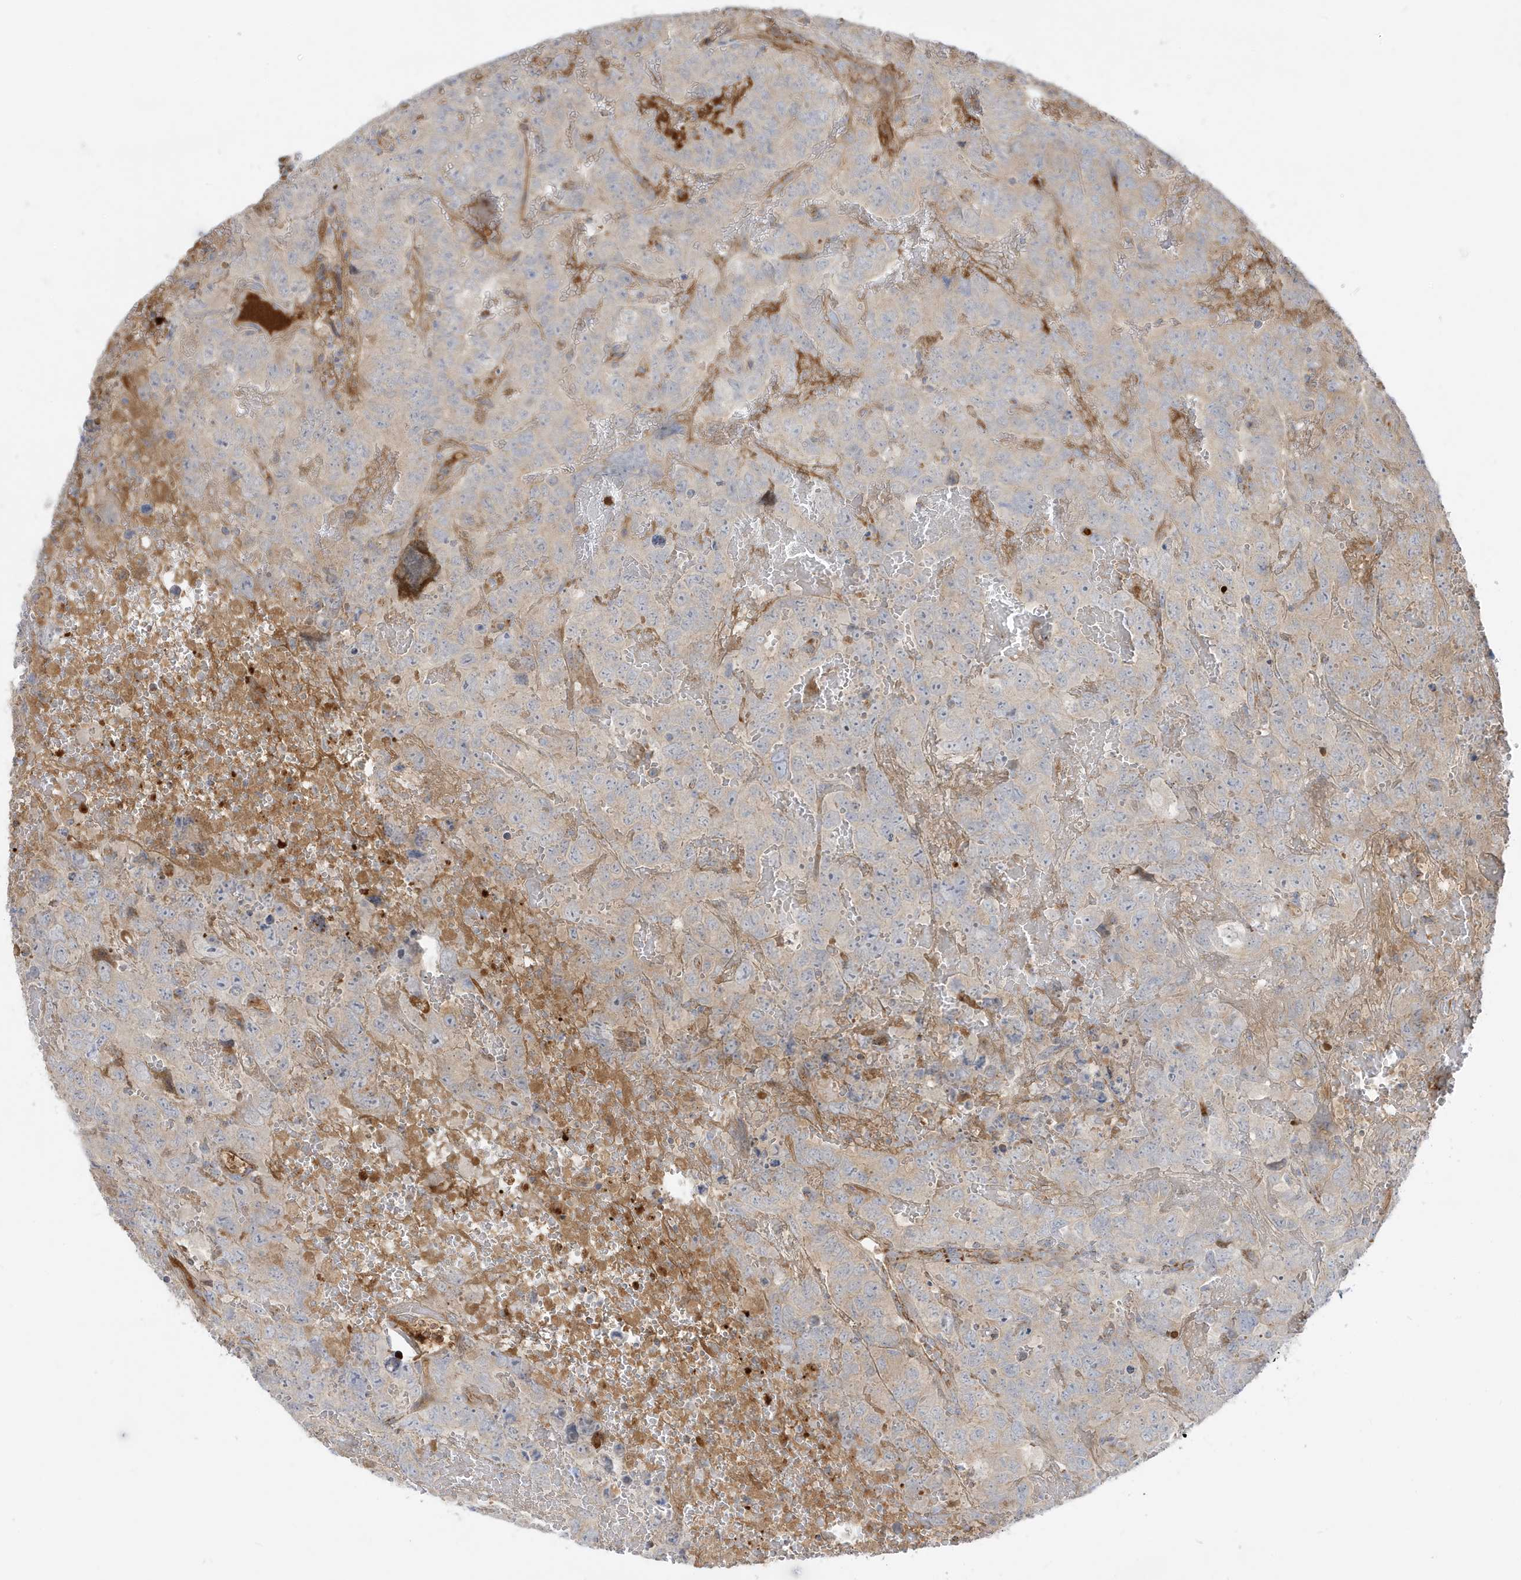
{"staining": {"intensity": "negative", "quantity": "none", "location": "none"}, "tissue": "testis cancer", "cell_type": "Tumor cells", "image_type": "cancer", "snomed": [{"axis": "morphology", "description": "Carcinoma, Embryonal, NOS"}, {"axis": "topography", "description": "Testis"}], "caption": "A photomicrograph of human testis embryonal carcinoma is negative for staining in tumor cells.", "gene": "IFT57", "patient": {"sex": "male", "age": 45}}